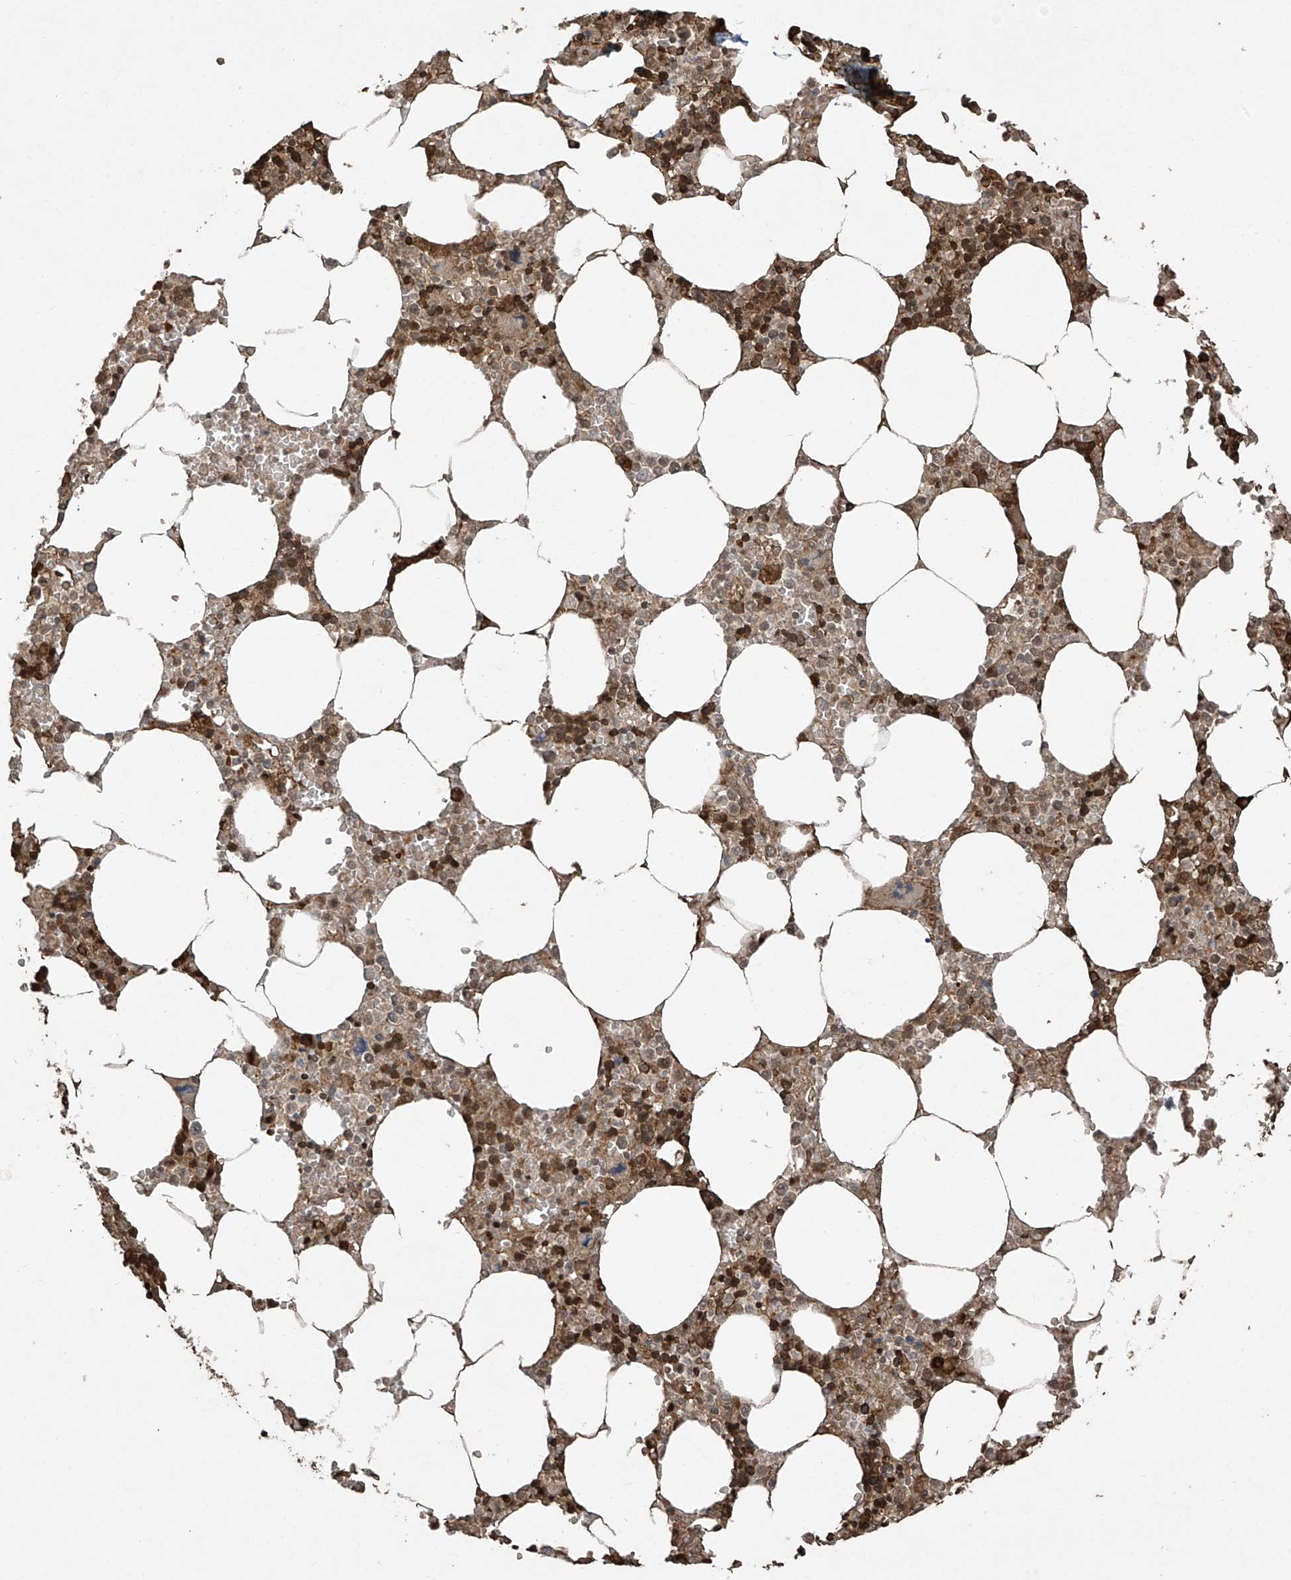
{"staining": {"intensity": "strong", "quantity": "25%-75%", "location": "cytoplasmic/membranous"}, "tissue": "bone marrow", "cell_type": "Hematopoietic cells", "image_type": "normal", "snomed": [{"axis": "morphology", "description": "Normal tissue, NOS"}, {"axis": "topography", "description": "Bone marrow"}], "caption": "The histopathology image displays immunohistochemical staining of normal bone marrow. There is strong cytoplasmic/membranous staining is seen in about 25%-75% of hematopoietic cells. The protein of interest is shown in brown color, while the nuclei are stained blue.", "gene": "TTC22", "patient": {"sex": "male", "age": 70}}